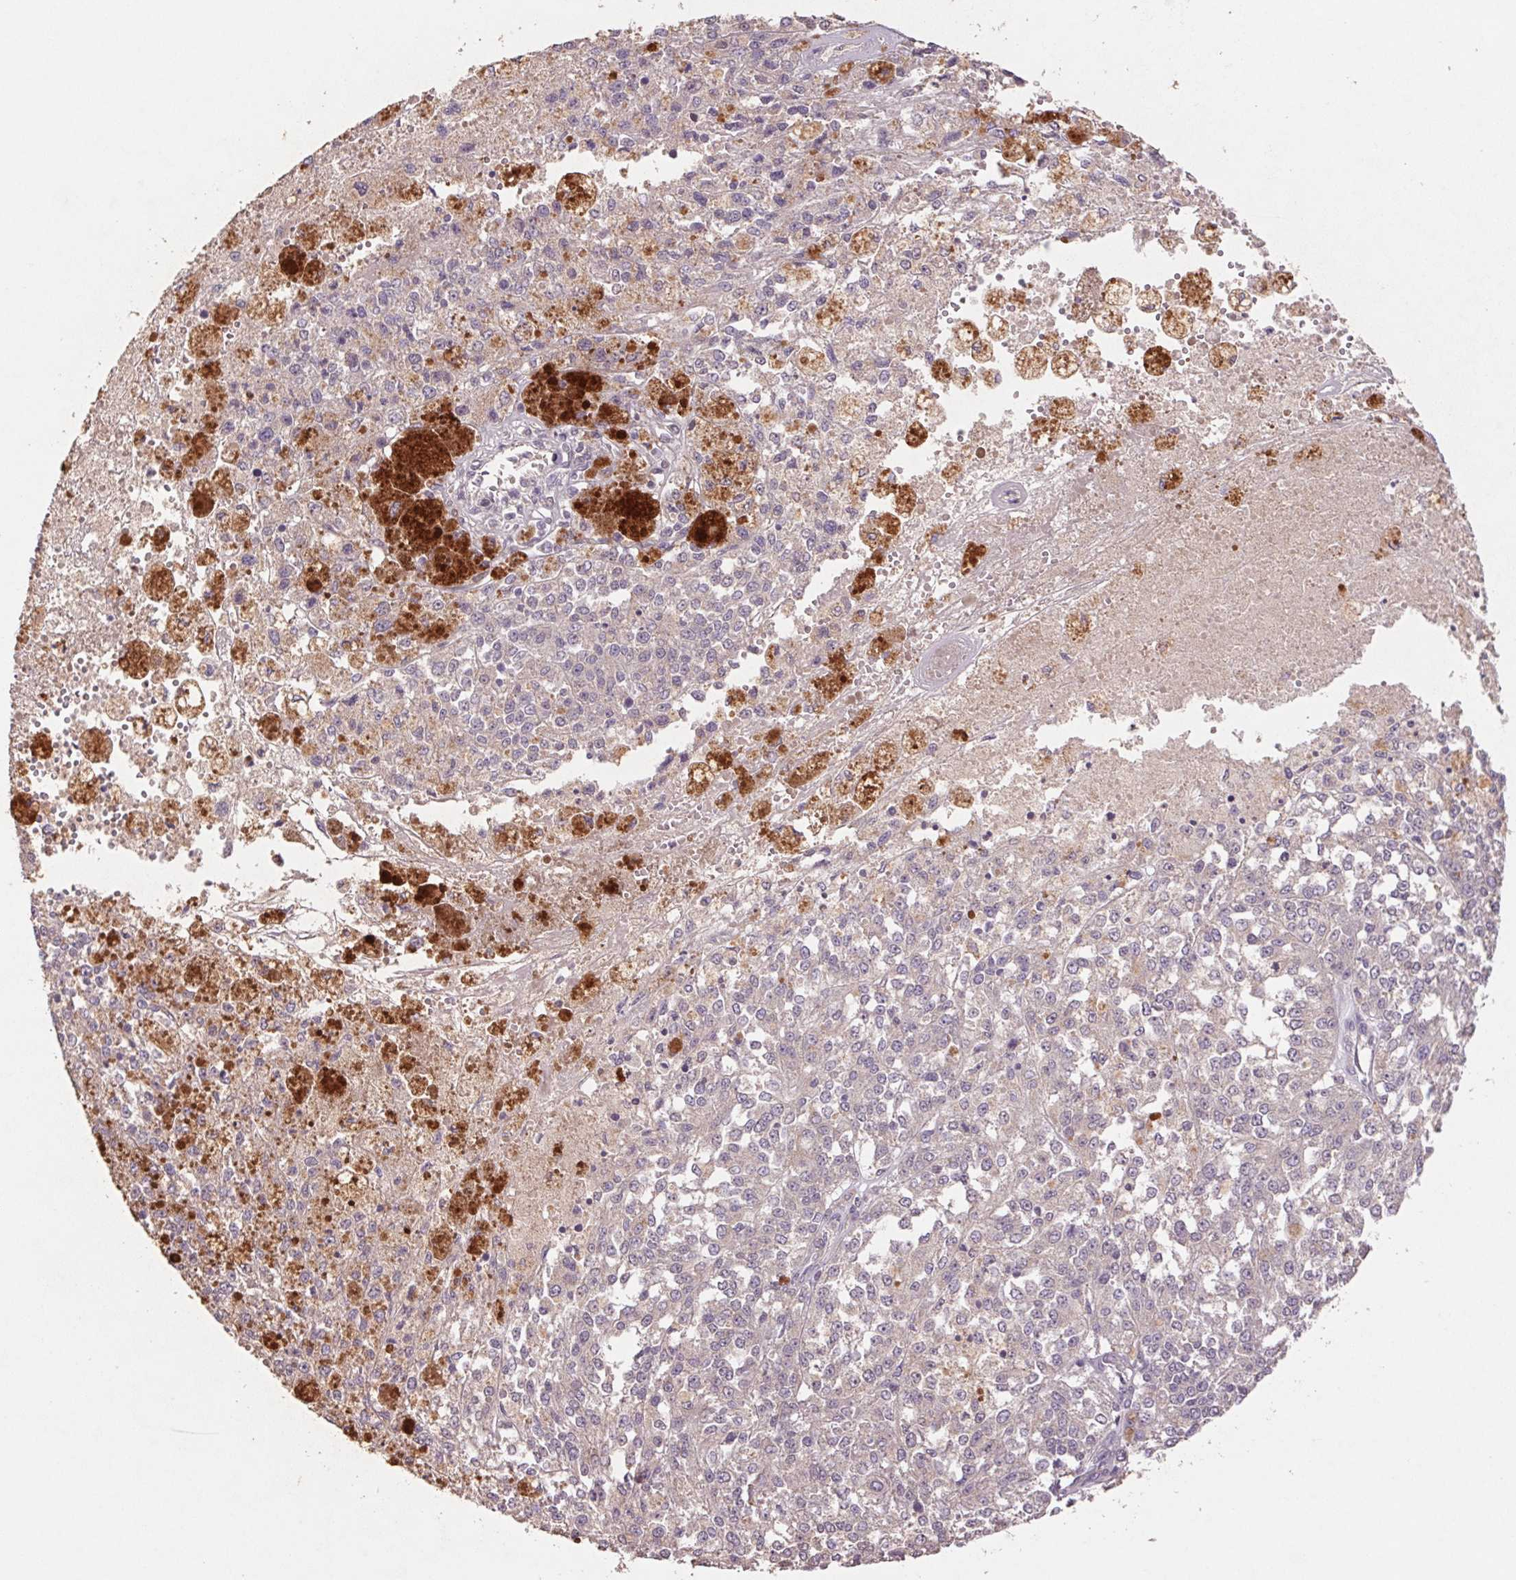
{"staining": {"intensity": "negative", "quantity": "none", "location": "none"}, "tissue": "melanoma", "cell_type": "Tumor cells", "image_type": "cancer", "snomed": [{"axis": "morphology", "description": "Malignant melanoma, Metastatic site"}, {"axis": "topography", "description": "Lymph node"}], "caption": "The micrograph reveals no significant expression in tumor cells of malignant melanoma (metastatic site). (Brightfield microscopy of DAB (3,3'-diaminobenzidine) immunohistochemistry (IHC) at high magnification).", "gene": "GRM2", "patient": {"sex": "female", "age": 64}}